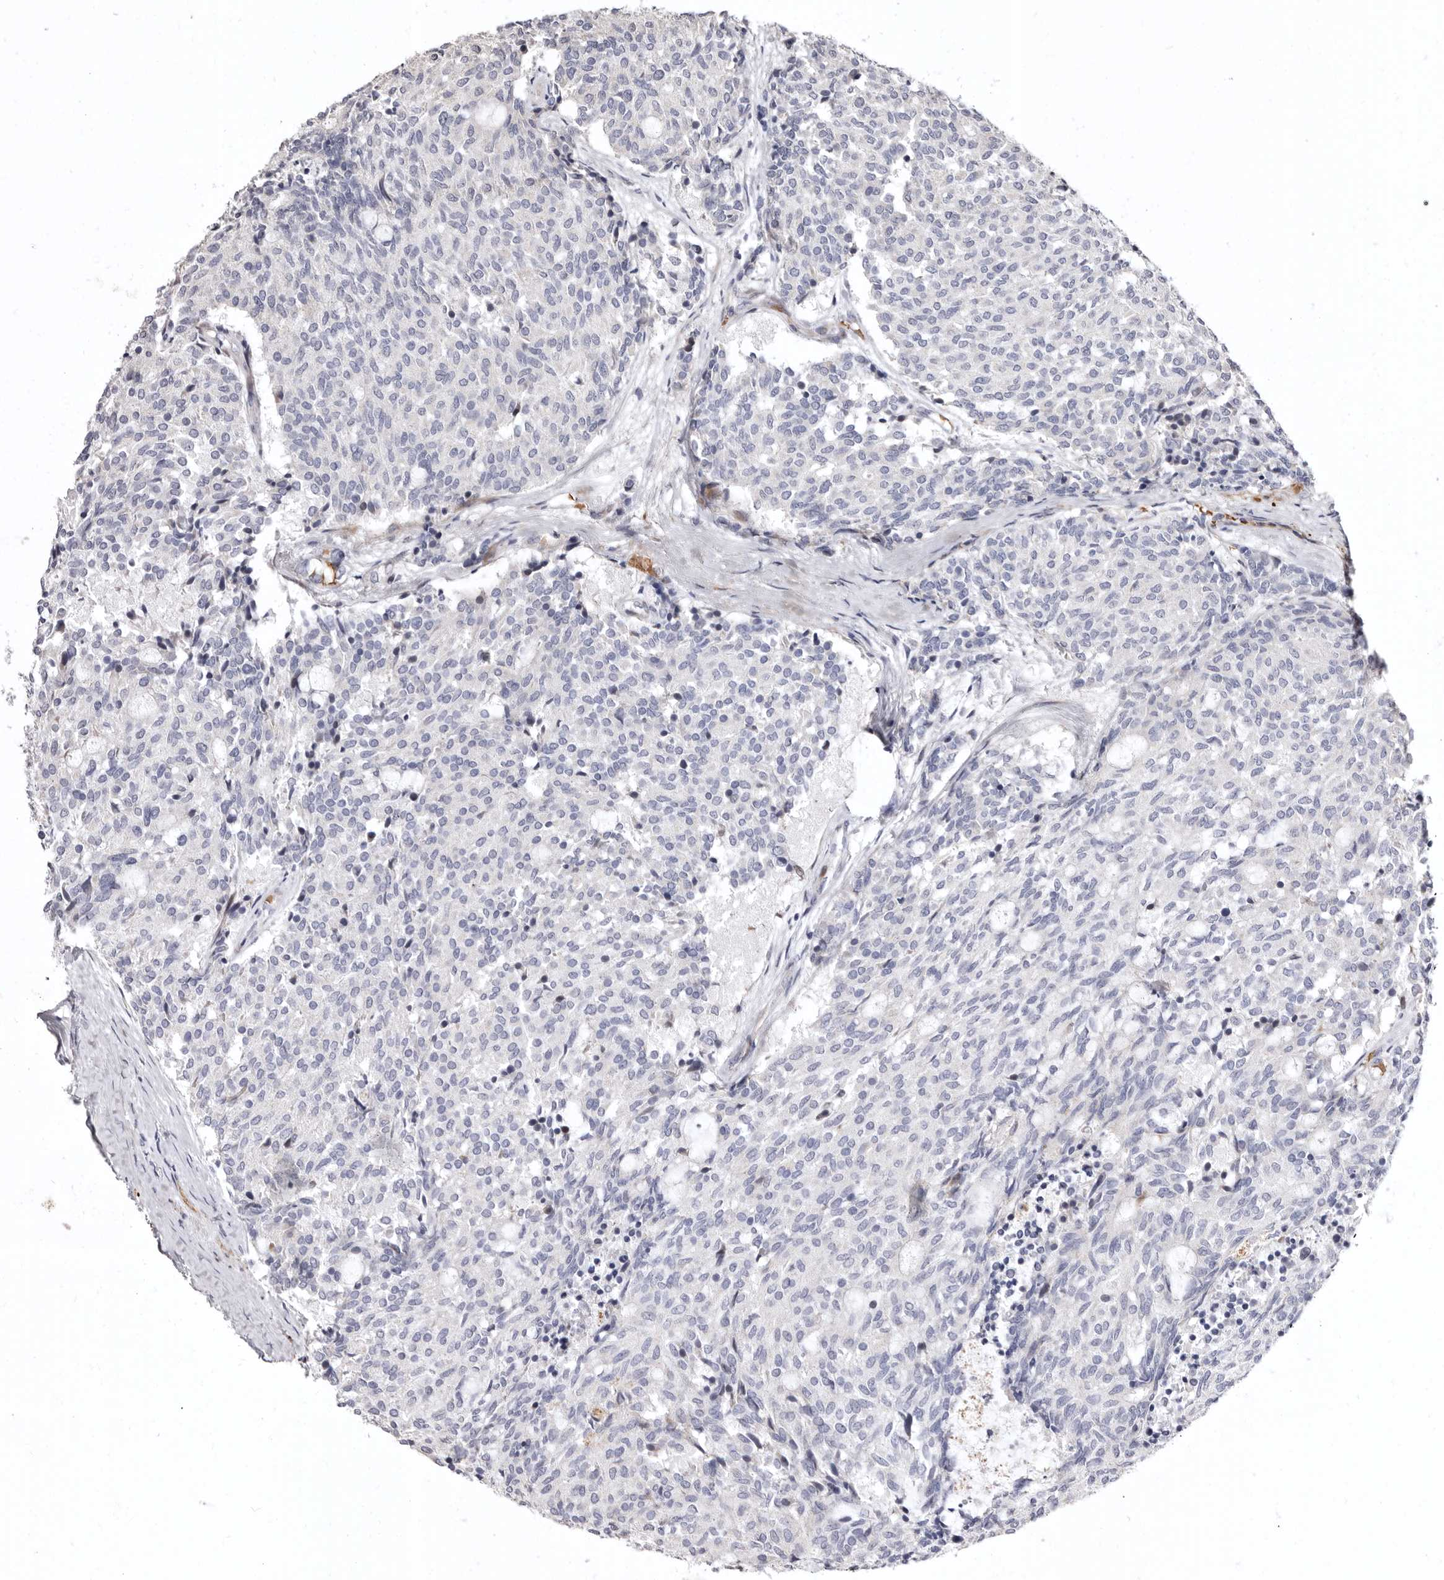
{"staining": {"intensity": "negative", "quantity": "none", "location": "none"}, "tissue": "carcinoid", "cell_type": "Tumor cells", "image_type": "cancer", "snomed": [{"axis": "morphology", "description": "Carcinoid, malignant, NOS"}, {"axis": "topography", "description": "Pancreas"}], "caption": "High magnification brightfield microscopy of carcinoid stained with DAB (brown) and counterstained with hematoxylin (blue): tumor cells show no significant expression.", "gene": "AIDA", "patient": {"sex": "female", "age": 54}}